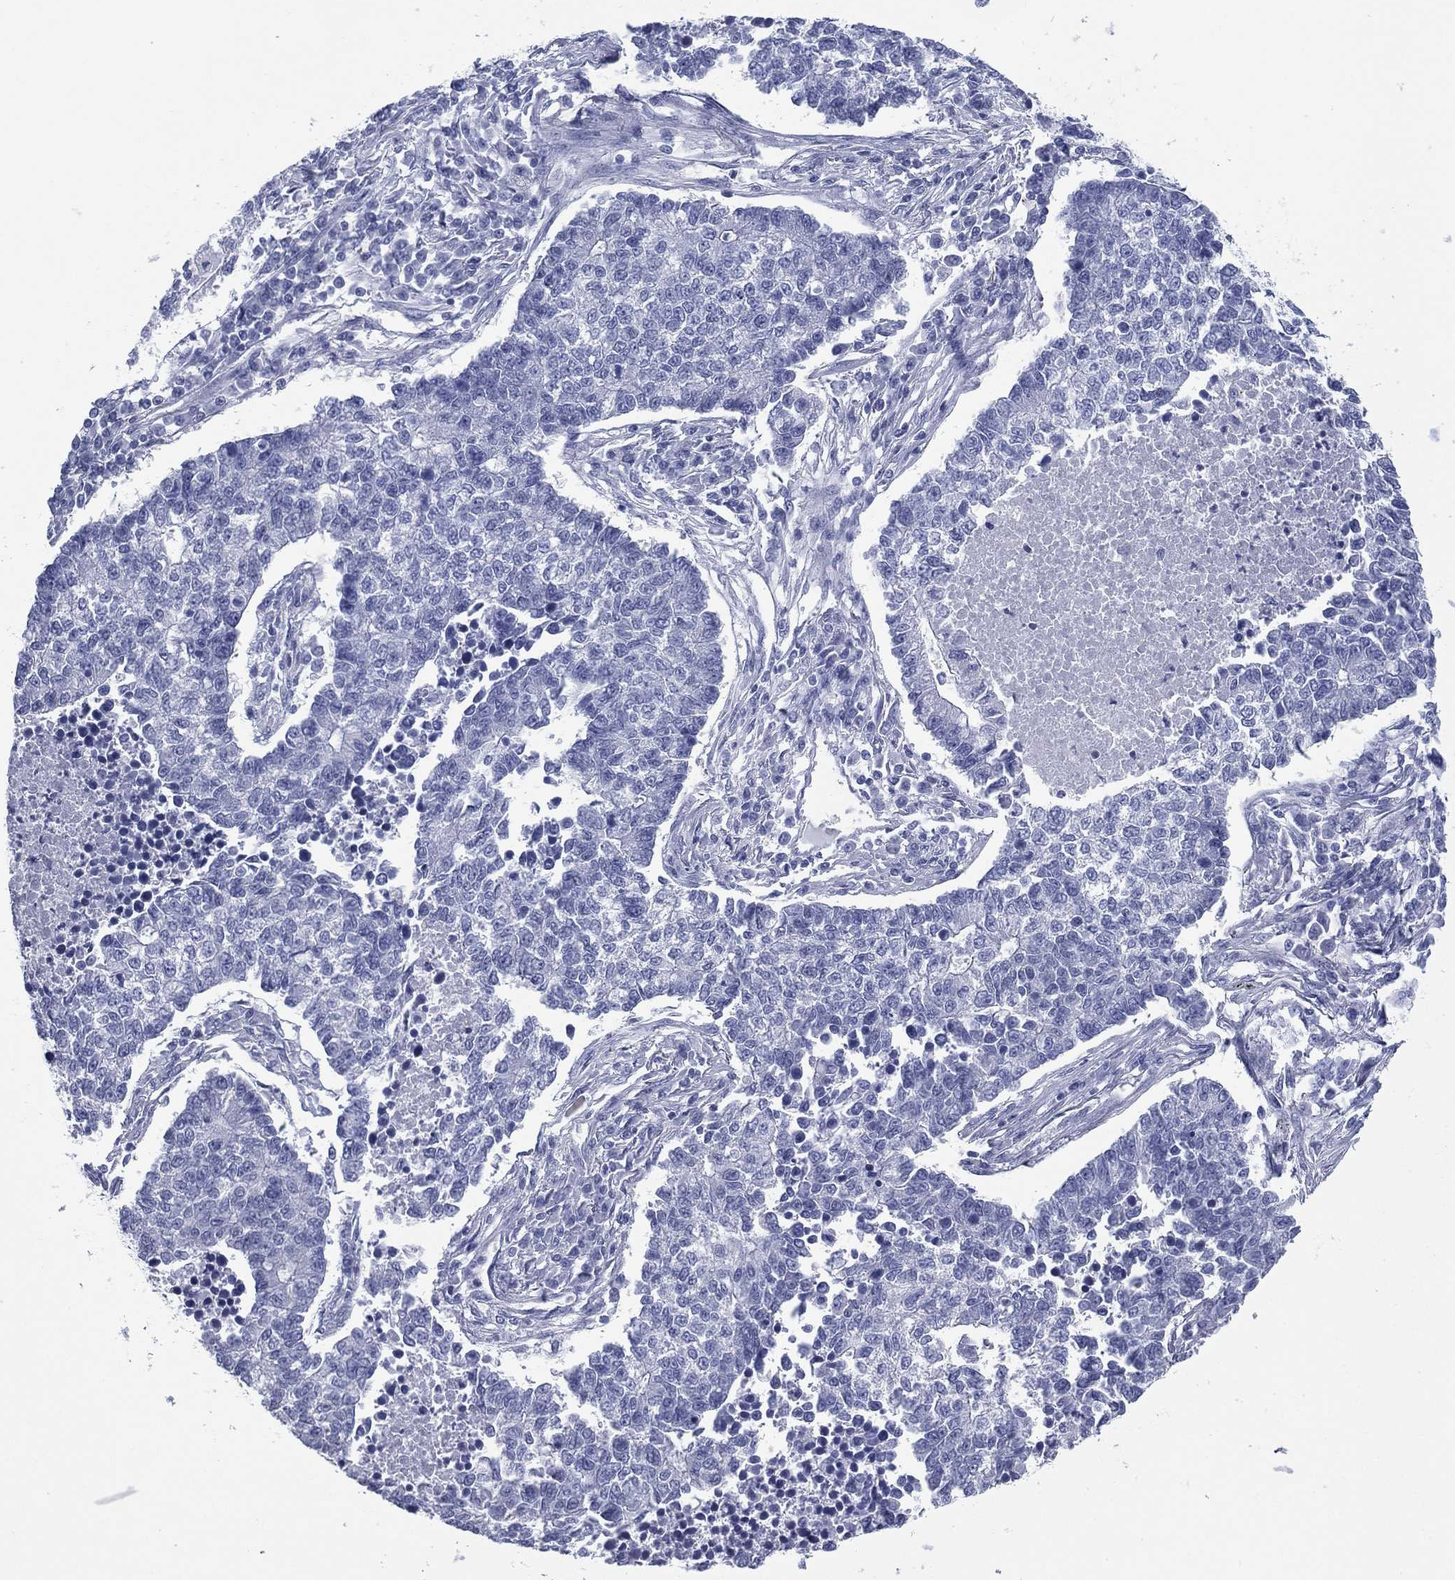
{"staining": {"intensity": "negative", "quantity": "none", "location": "none"}, "tissue": "lung cancer", "cell_type": "Tumor cells", "image_type": "cancer", "snomed": [{"axis": "morphology", "description": "Adenocarcinoma, NOS"}, {"axis": "topography", "description": "Lung"}], "caption": "High magnification brightfield microscopy of lung adenocarcinoma stained with DAB (3,3'-diaminobenzidine) (brown) and counterstained with hematoxylin (blue): tumor cells show no significant staining. Nuclei are stained in blue.", "gene": "FCER2", "patient": {"sex": "male", "age": 57}}